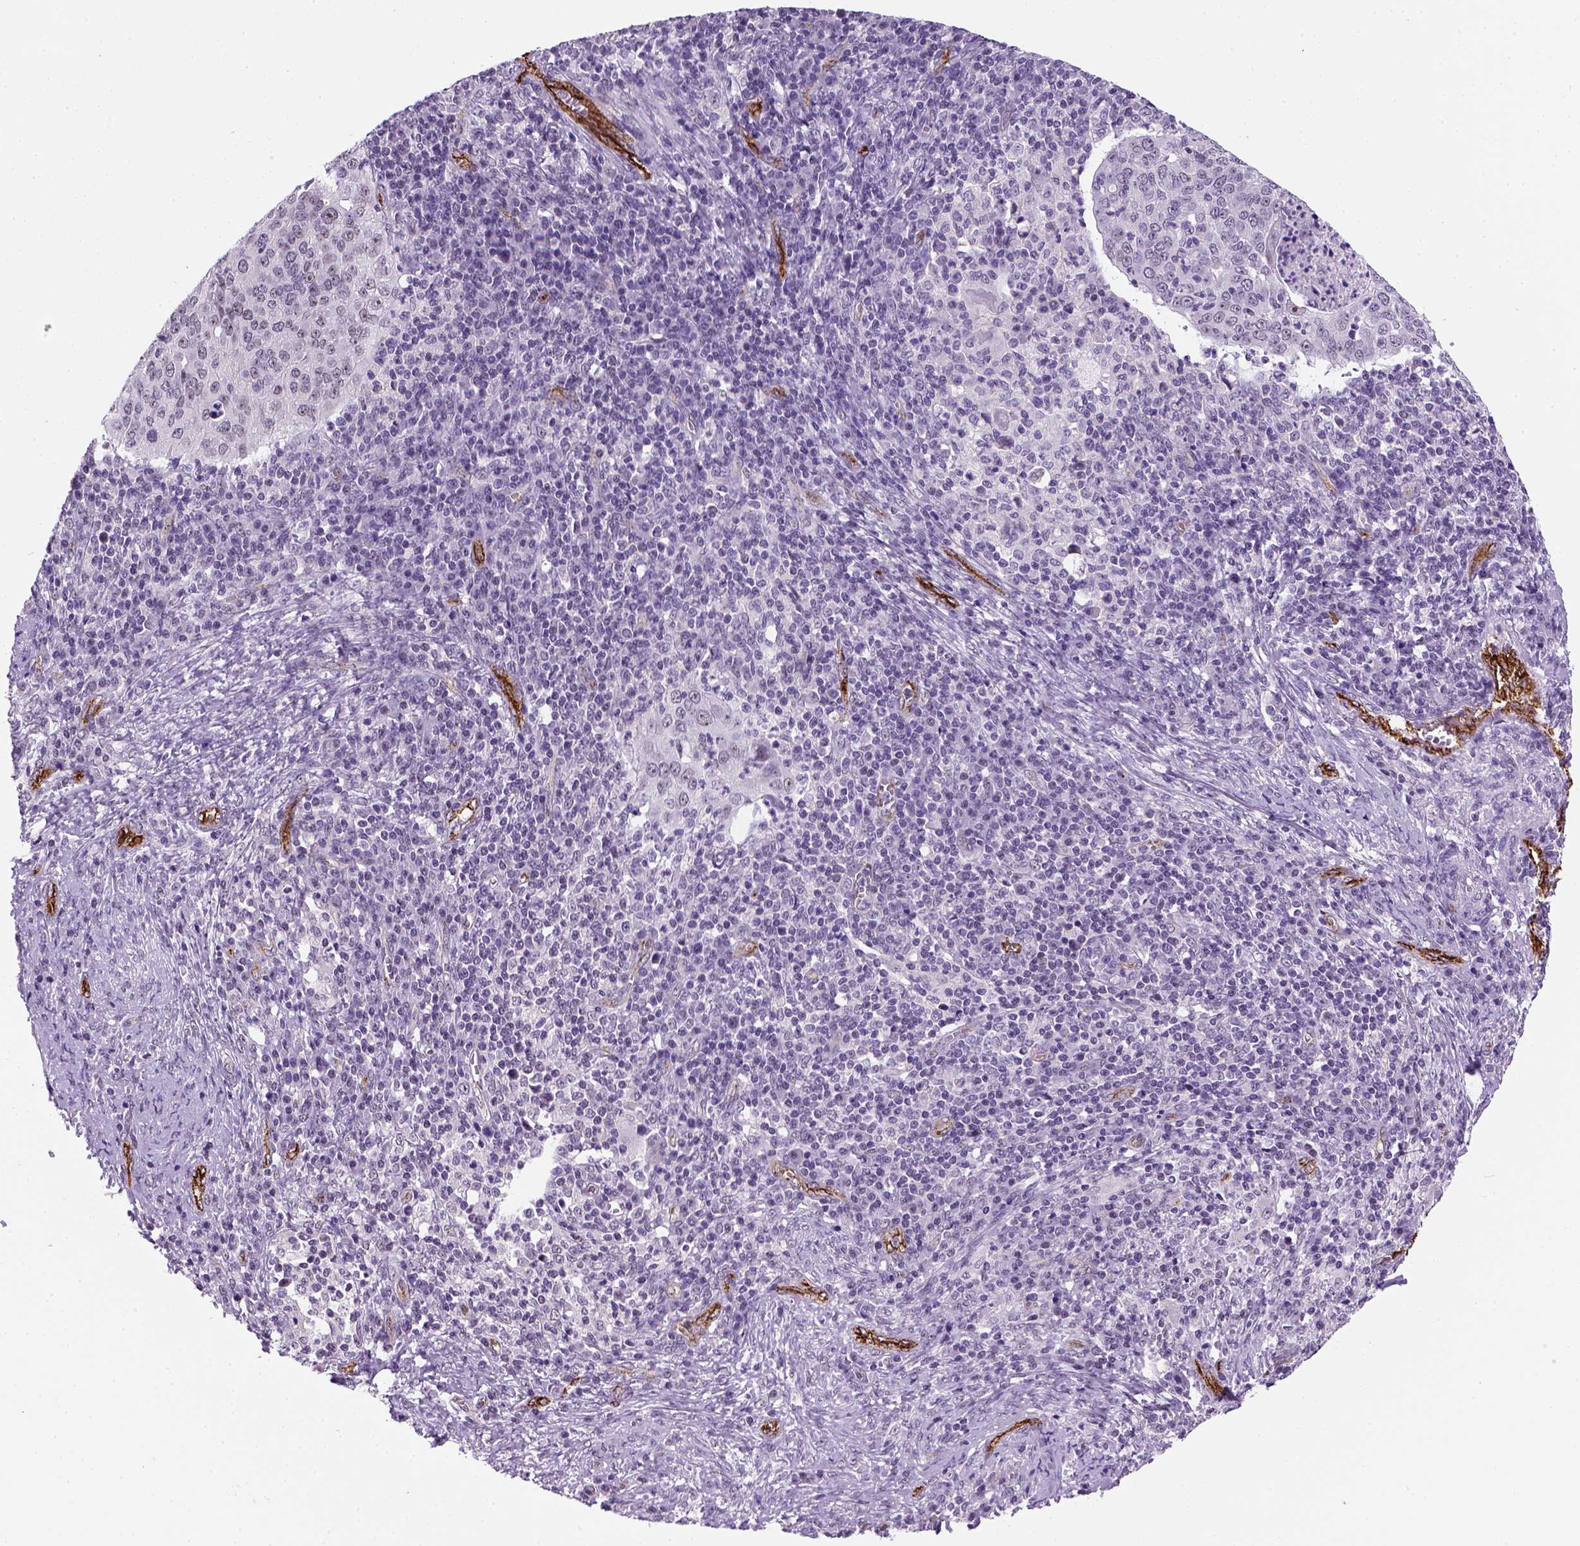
{"staining": {"intensity": "negative", "quantity": "none", "location": "none"}, "tissue": "cervical cancer", "cell_type": "Tumor cells", "image_type": "cancer", "snomed": [{"axis": "morphology", "description": "Squamous cell carcinoma, NOS"}, {"axis": "topography", "description": "Cervix"}], "caption": "IHC of human squamous cell carcinoma (cervical) shows no expression in tumor cells.", "gene": "VWF", "patient": {"sex": "female", "age": 39}}